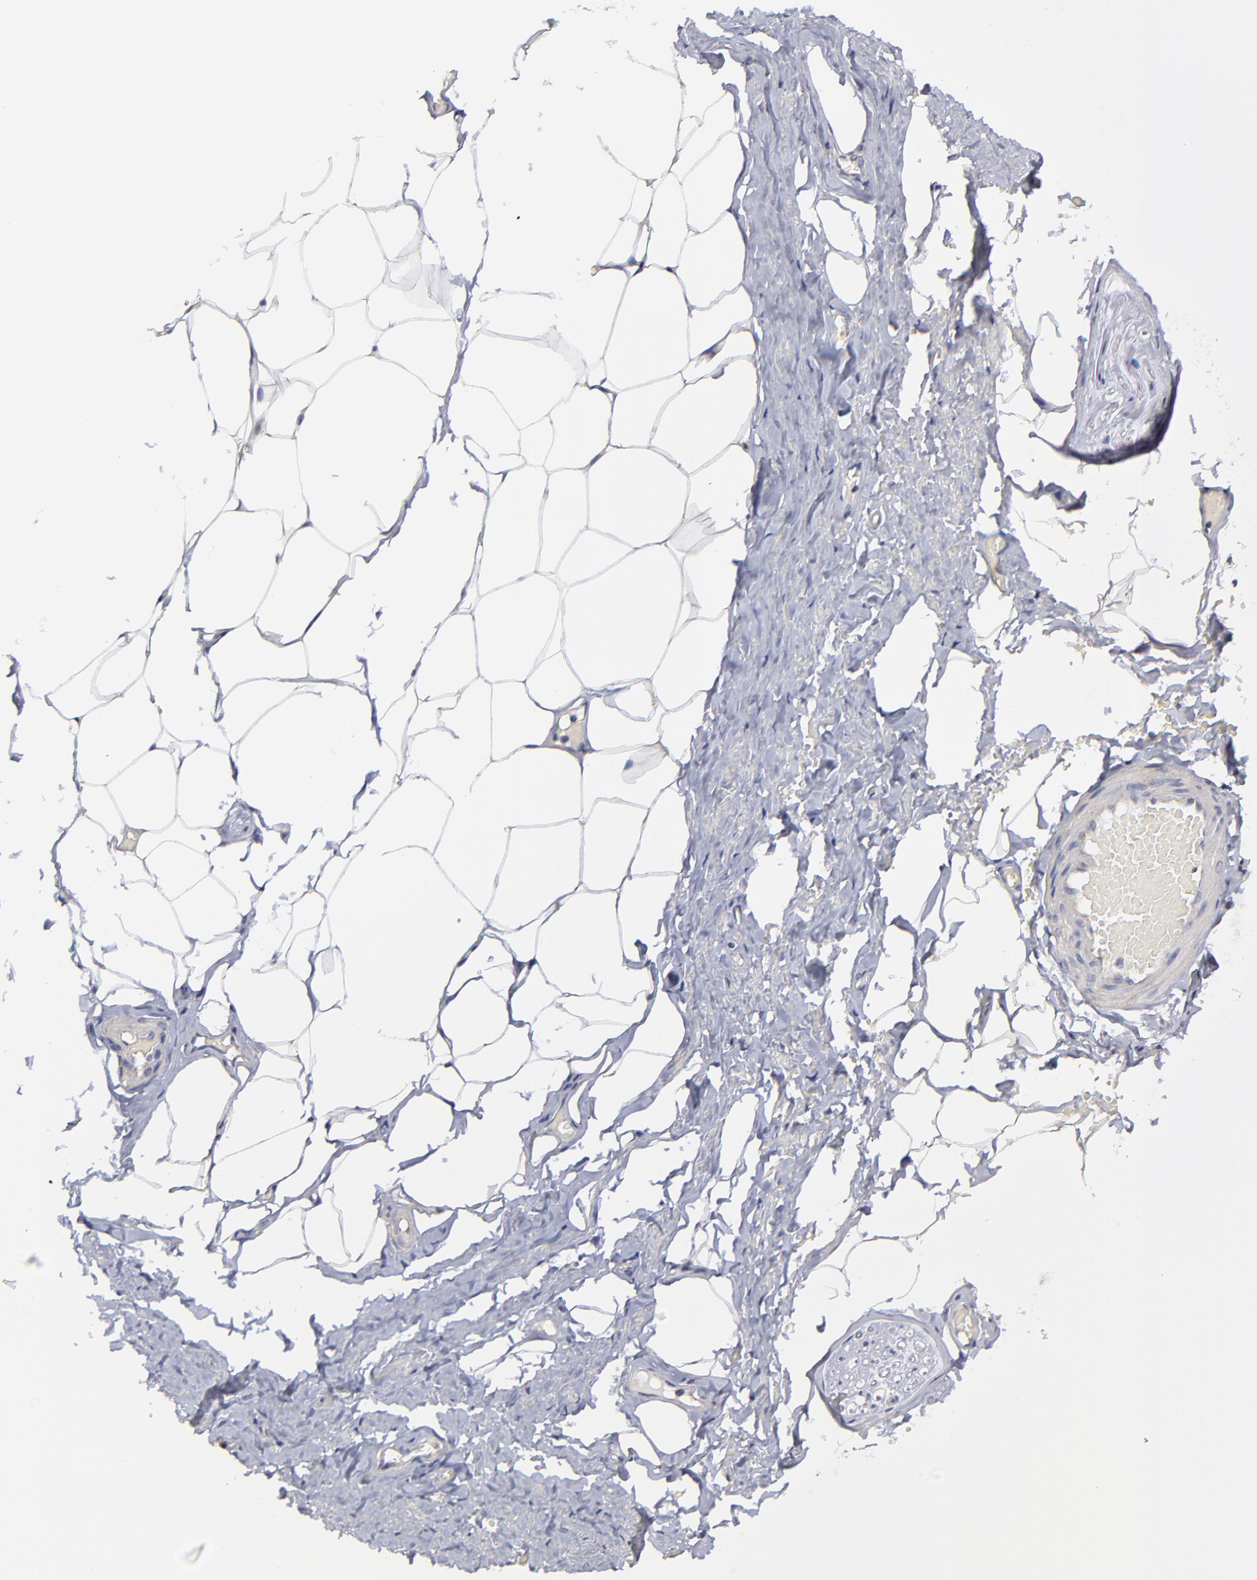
{"staining": {"intensity": "negative", "quantity": "none", "location": "none"}, "tissue": "adipose tissue", "cell_type": "Adipocytes", "image_type": "normal", "snomed": [{"axis": "morphology", "description": "Normal tissue, NOS"}, {"axis": "topography", "description": "Soft tissue"}, {"axis": "topography", "description": "Peripheral nerve tissue"}], "caption": "Immunohistochemistry (IHC) micrograph of normal human adipose tissue stained for a protein (brown), which shows no positivity in adipocytes. The staining was performed using DAB (3,3'-diaminobenzidine) to visualize the protein expression in brown, while the nuclei were stained in blue with hematoxylin (Magnification: 20x).", "gene": "GCSAM", "patient": {"sex": "female", "age": 68}}